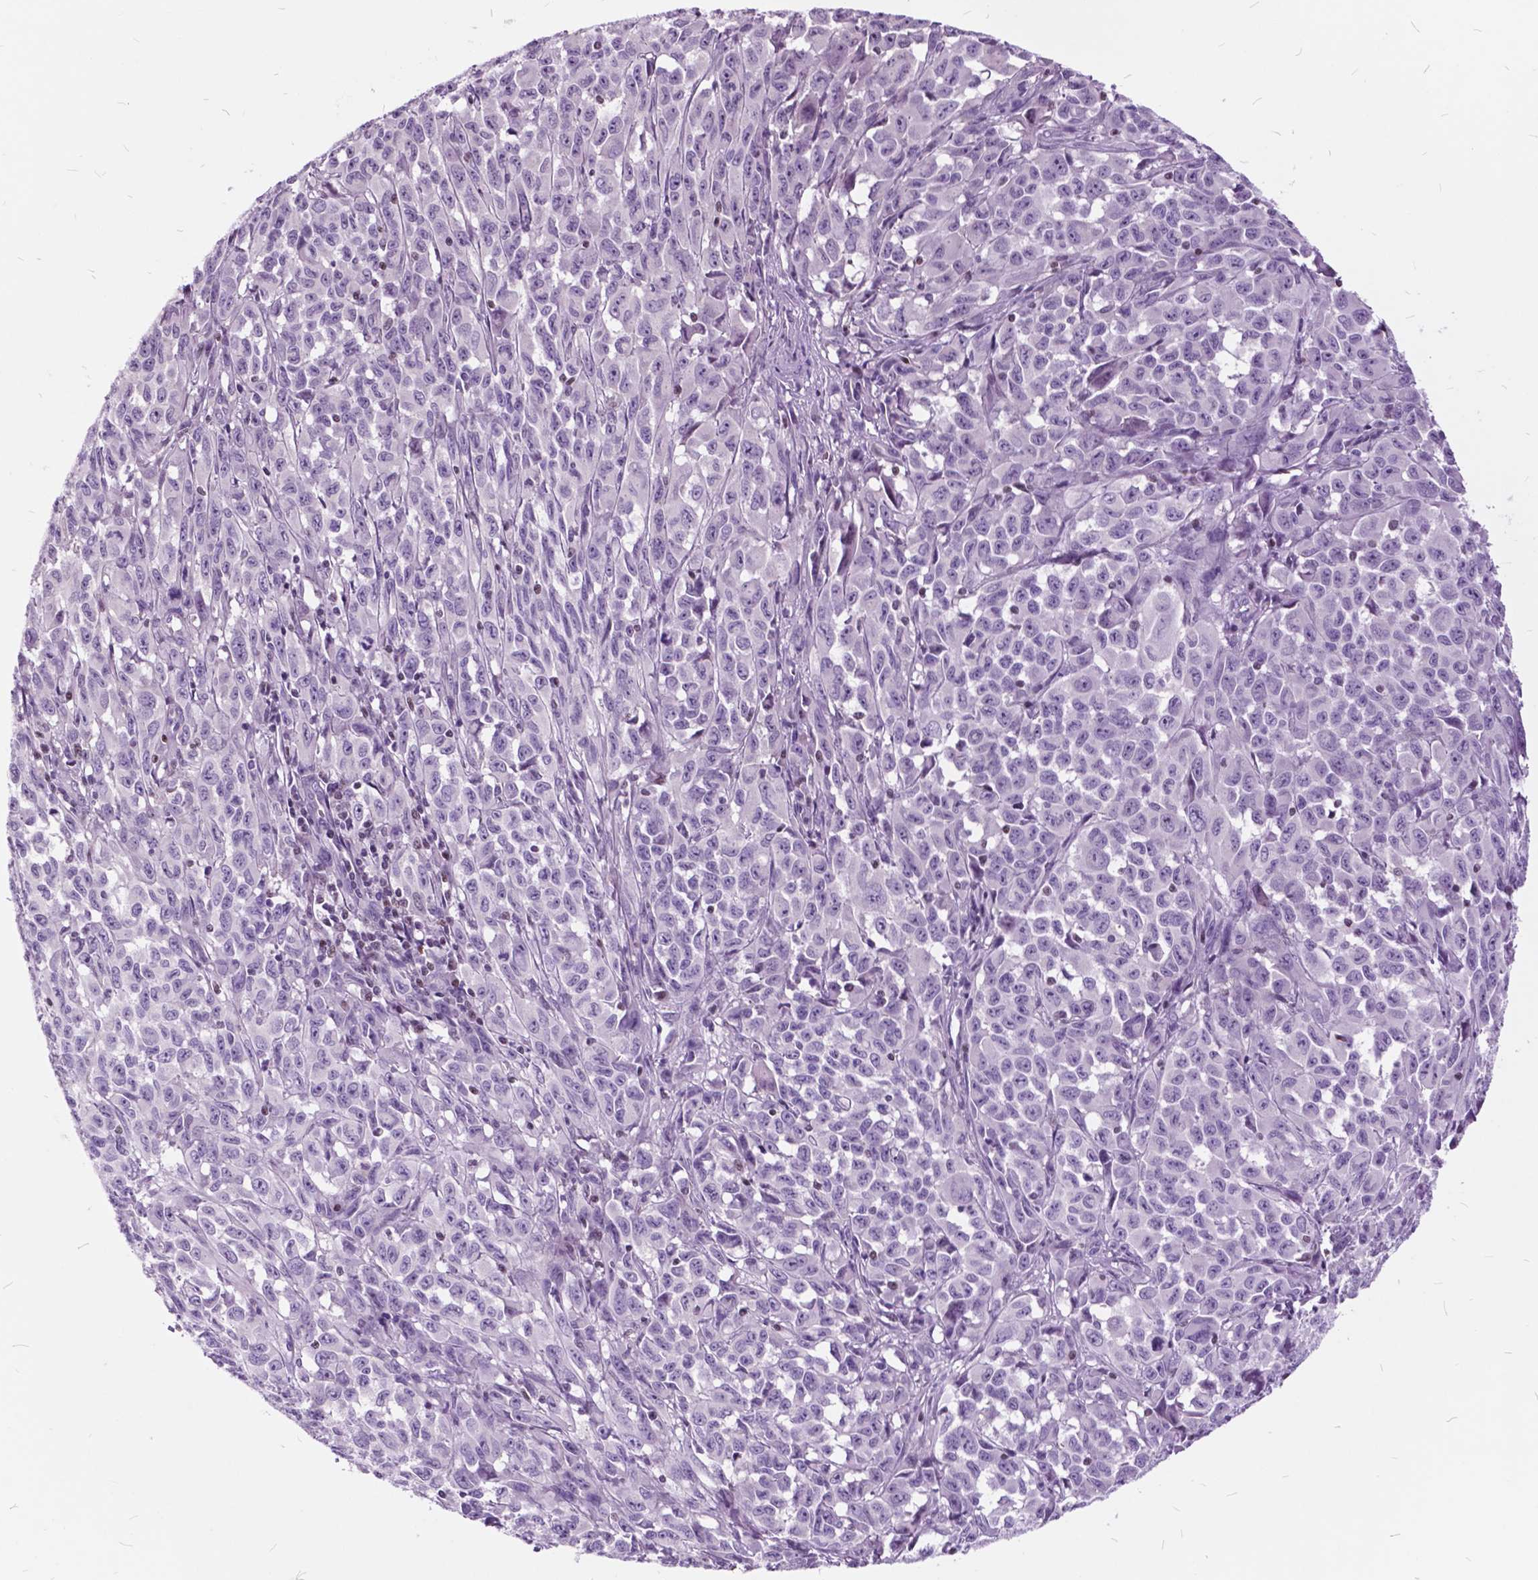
{"staining": {"intensity": "negative", "quantity": "none", "location": "none"}, "tissue": "melanoma", "cell_type": "Tumor cells", "image_type": "cancer", "snomed": [{"axis": "morphology", "description": "Malignant melanoma, NOS"}, {"axis": "topography", "description": "Vulva, labia, clitoris and Bartholin´s gland, NO"}], "caption": "A histopathology image of melanoma stained for a protein displays no brown staining in tumor cells.", "gene": "SP140", "patient": {"sex": "female", "age": 75}}